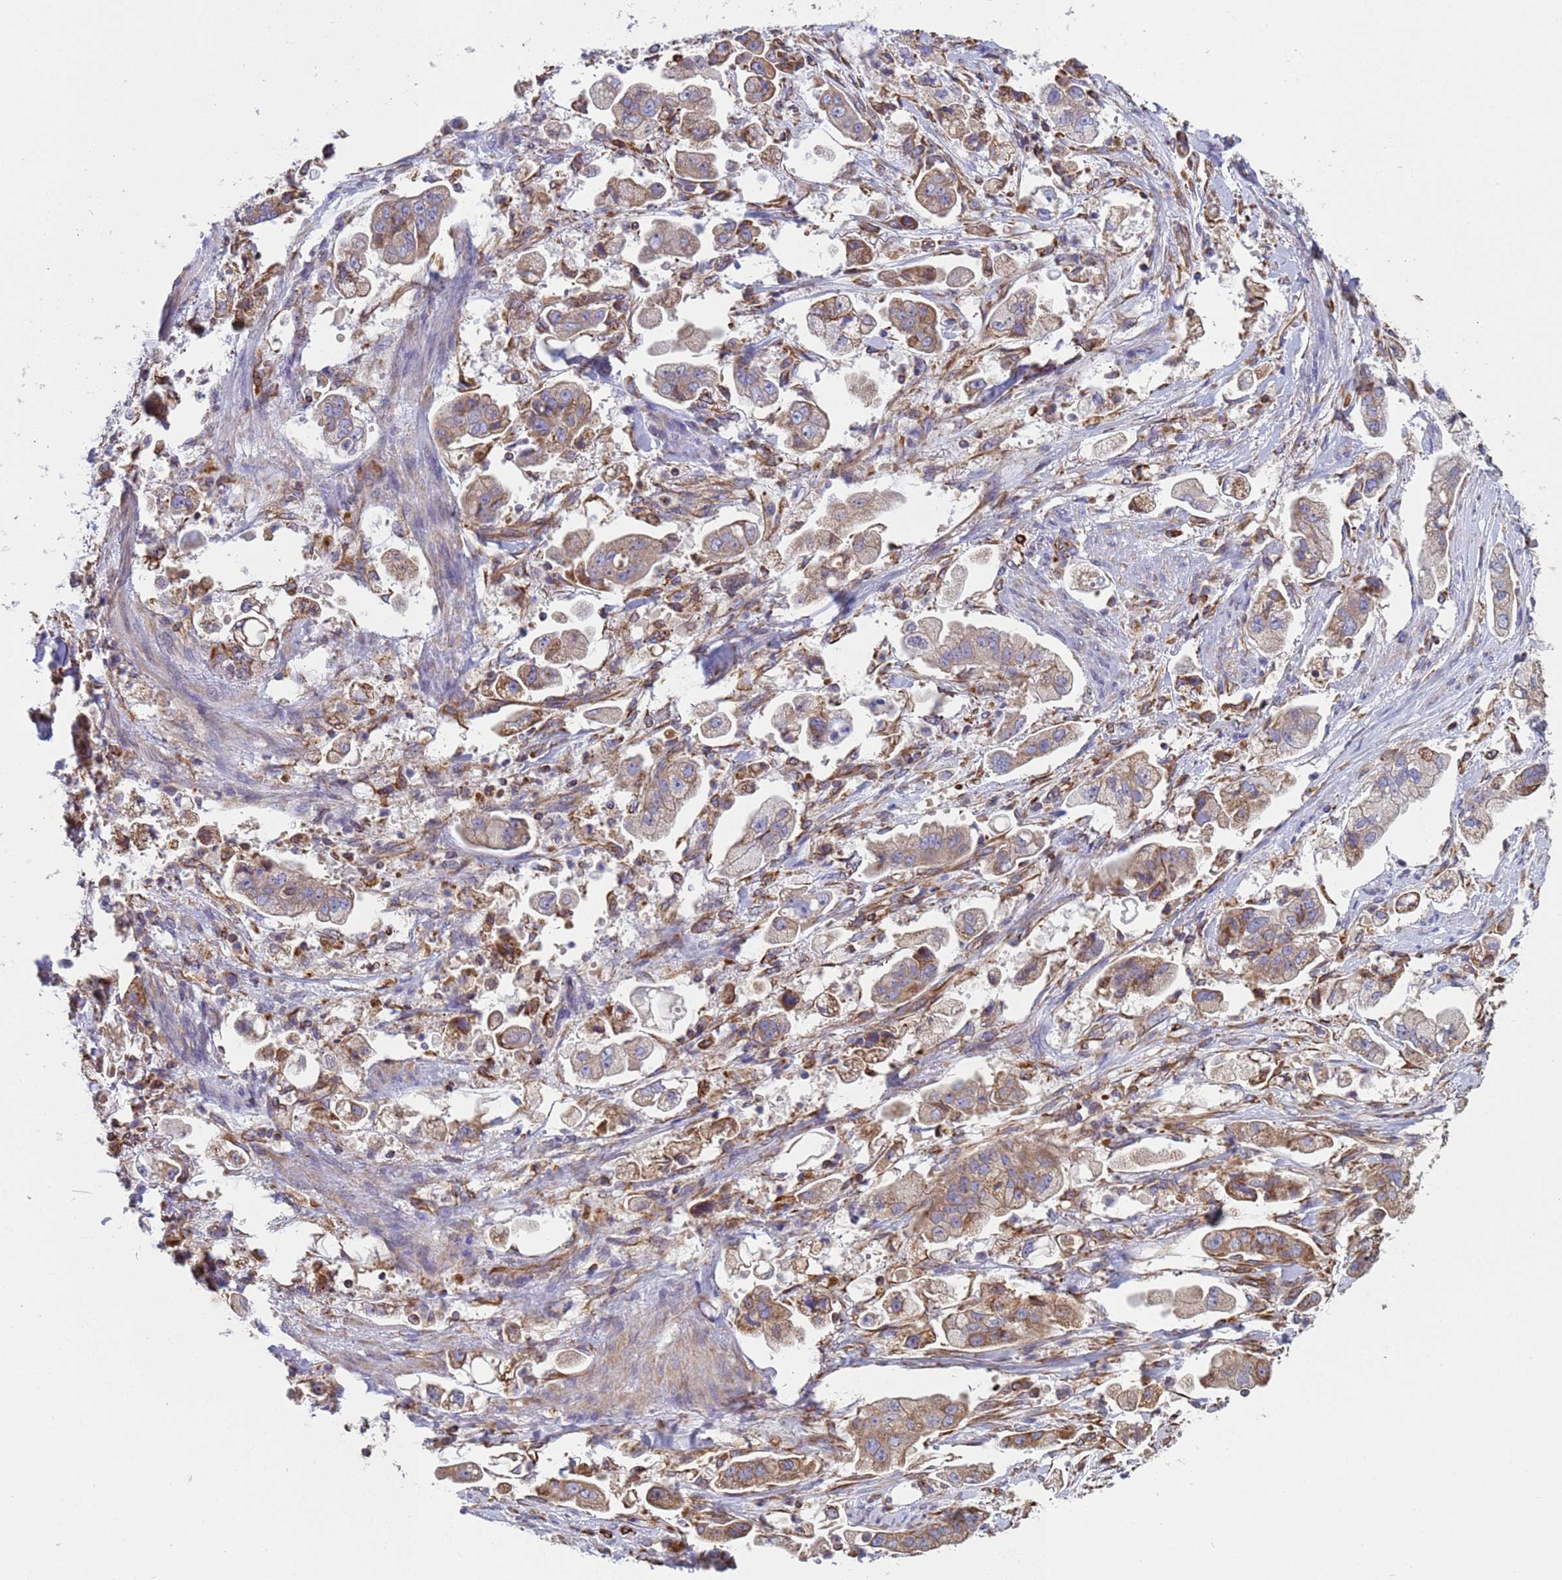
{"staining": {"intensity": "weak", "quantity": ">75%", "location": "cytoplasmic/membranous"}, "tissue": "stomach cancer", "cell_type": "Tumor cells", "image_type": "cancer", "snomed": [{"axis": "morphology", "description": "Adenocarcinoma, NOS"}, {"axis": "topography", "description": "Stomach"}], "caption": "DAB (3,3'-diaminobenzidine) immunohistochemical staining of stomach adenocarcinoma reveals weak cytoplasmic/membranous protein expression in approximately >75% of tumor cells.", "gene": "NUDT12", "patient": {"sex": "male", "age": 62}}